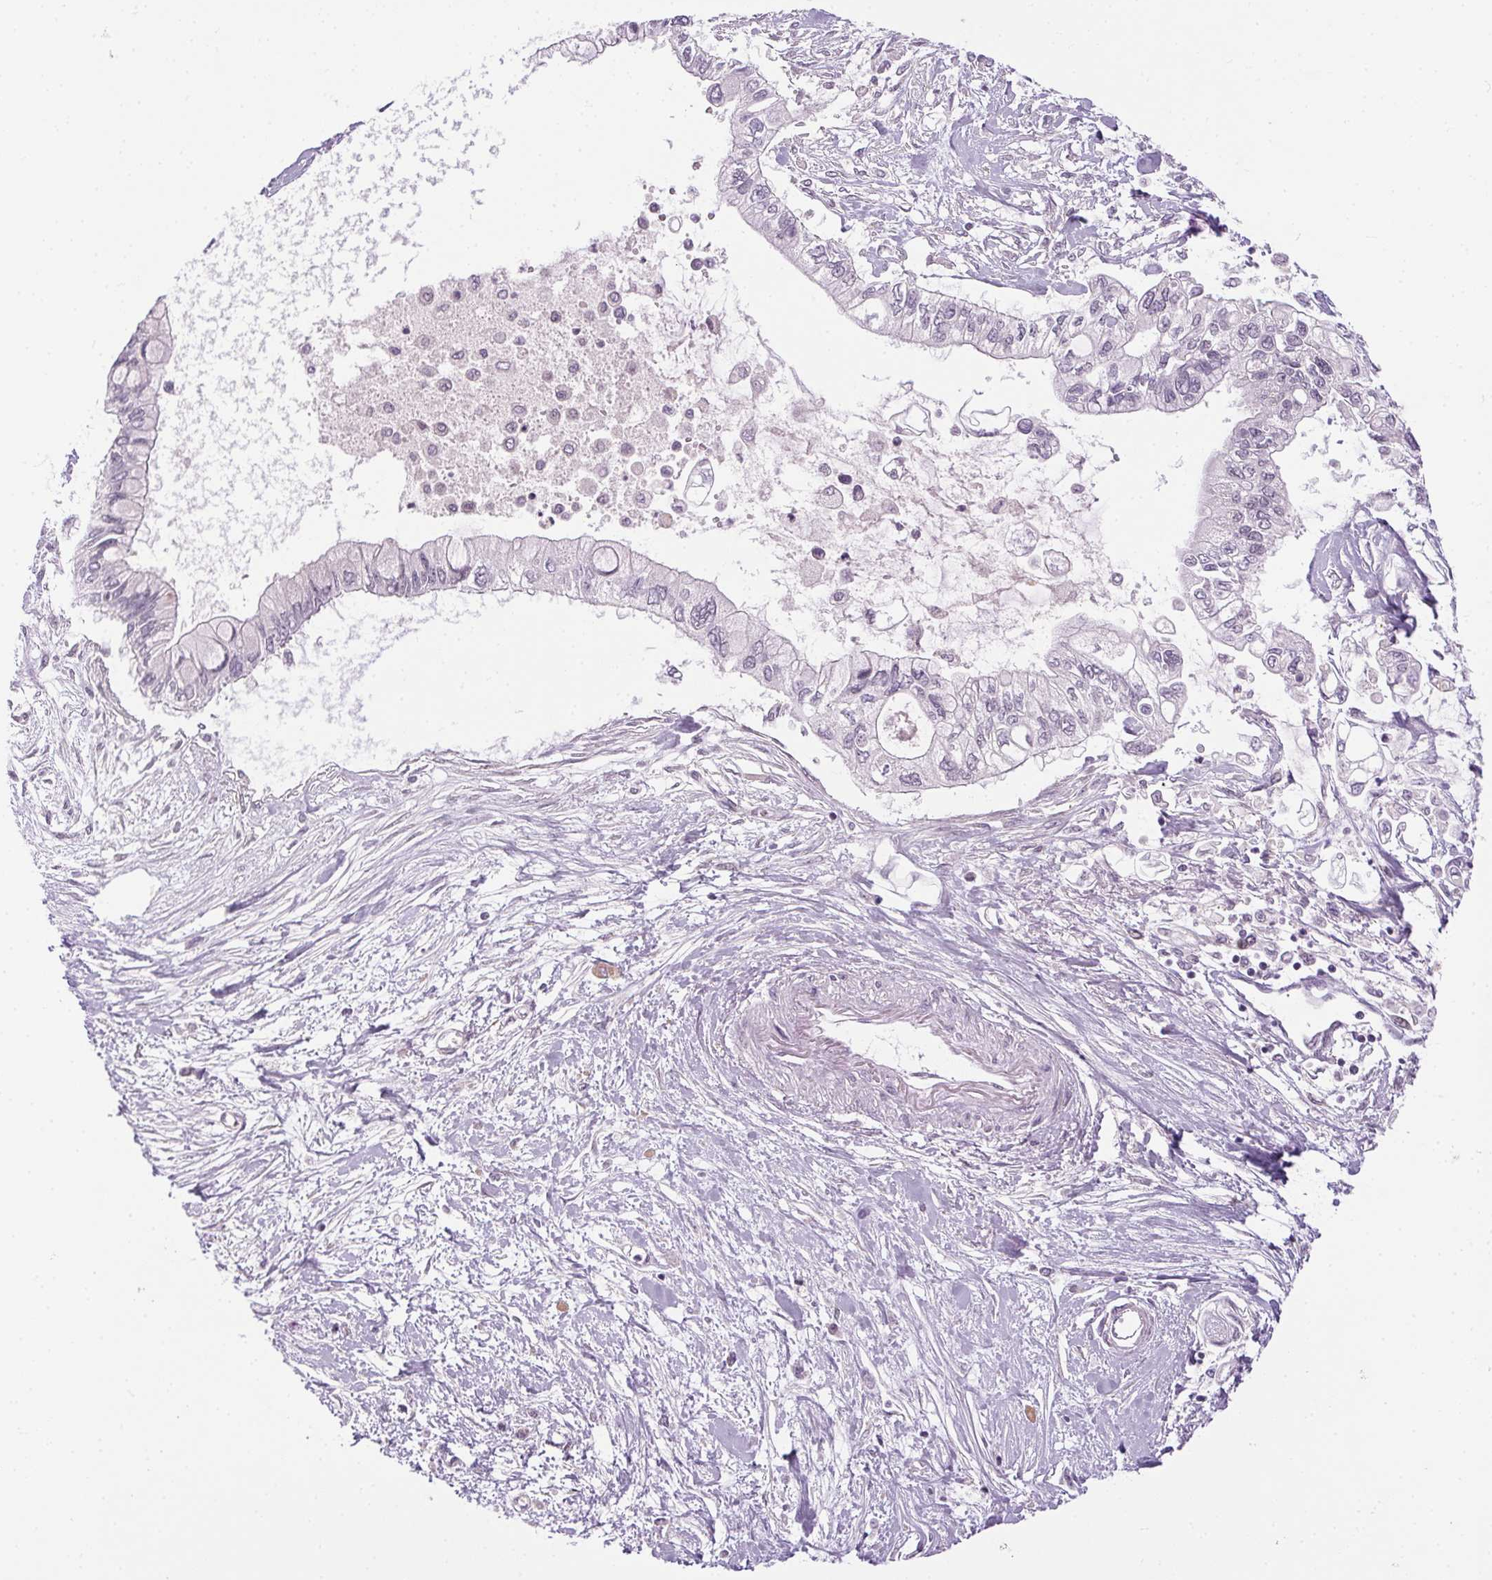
{"staining": {"intensity": "negative", "quantity": "none", "location": "none"}, "tissue": "pancreatic cancer", "cell_type": "Tumor cells", "image_type": "cancer", "snomed": [{"axis": "morphology", "description": "Adenocarcinoma, NOS"}, {"axis": "topography", "description": "Pancreas"}], "caption": "DAB immunohistochemical staining of pancreatic adenocarcinoma displays no significant staining in tumor cells.", "gene": "FAM168A", "patient": {"sex": "female", "age": 77}}